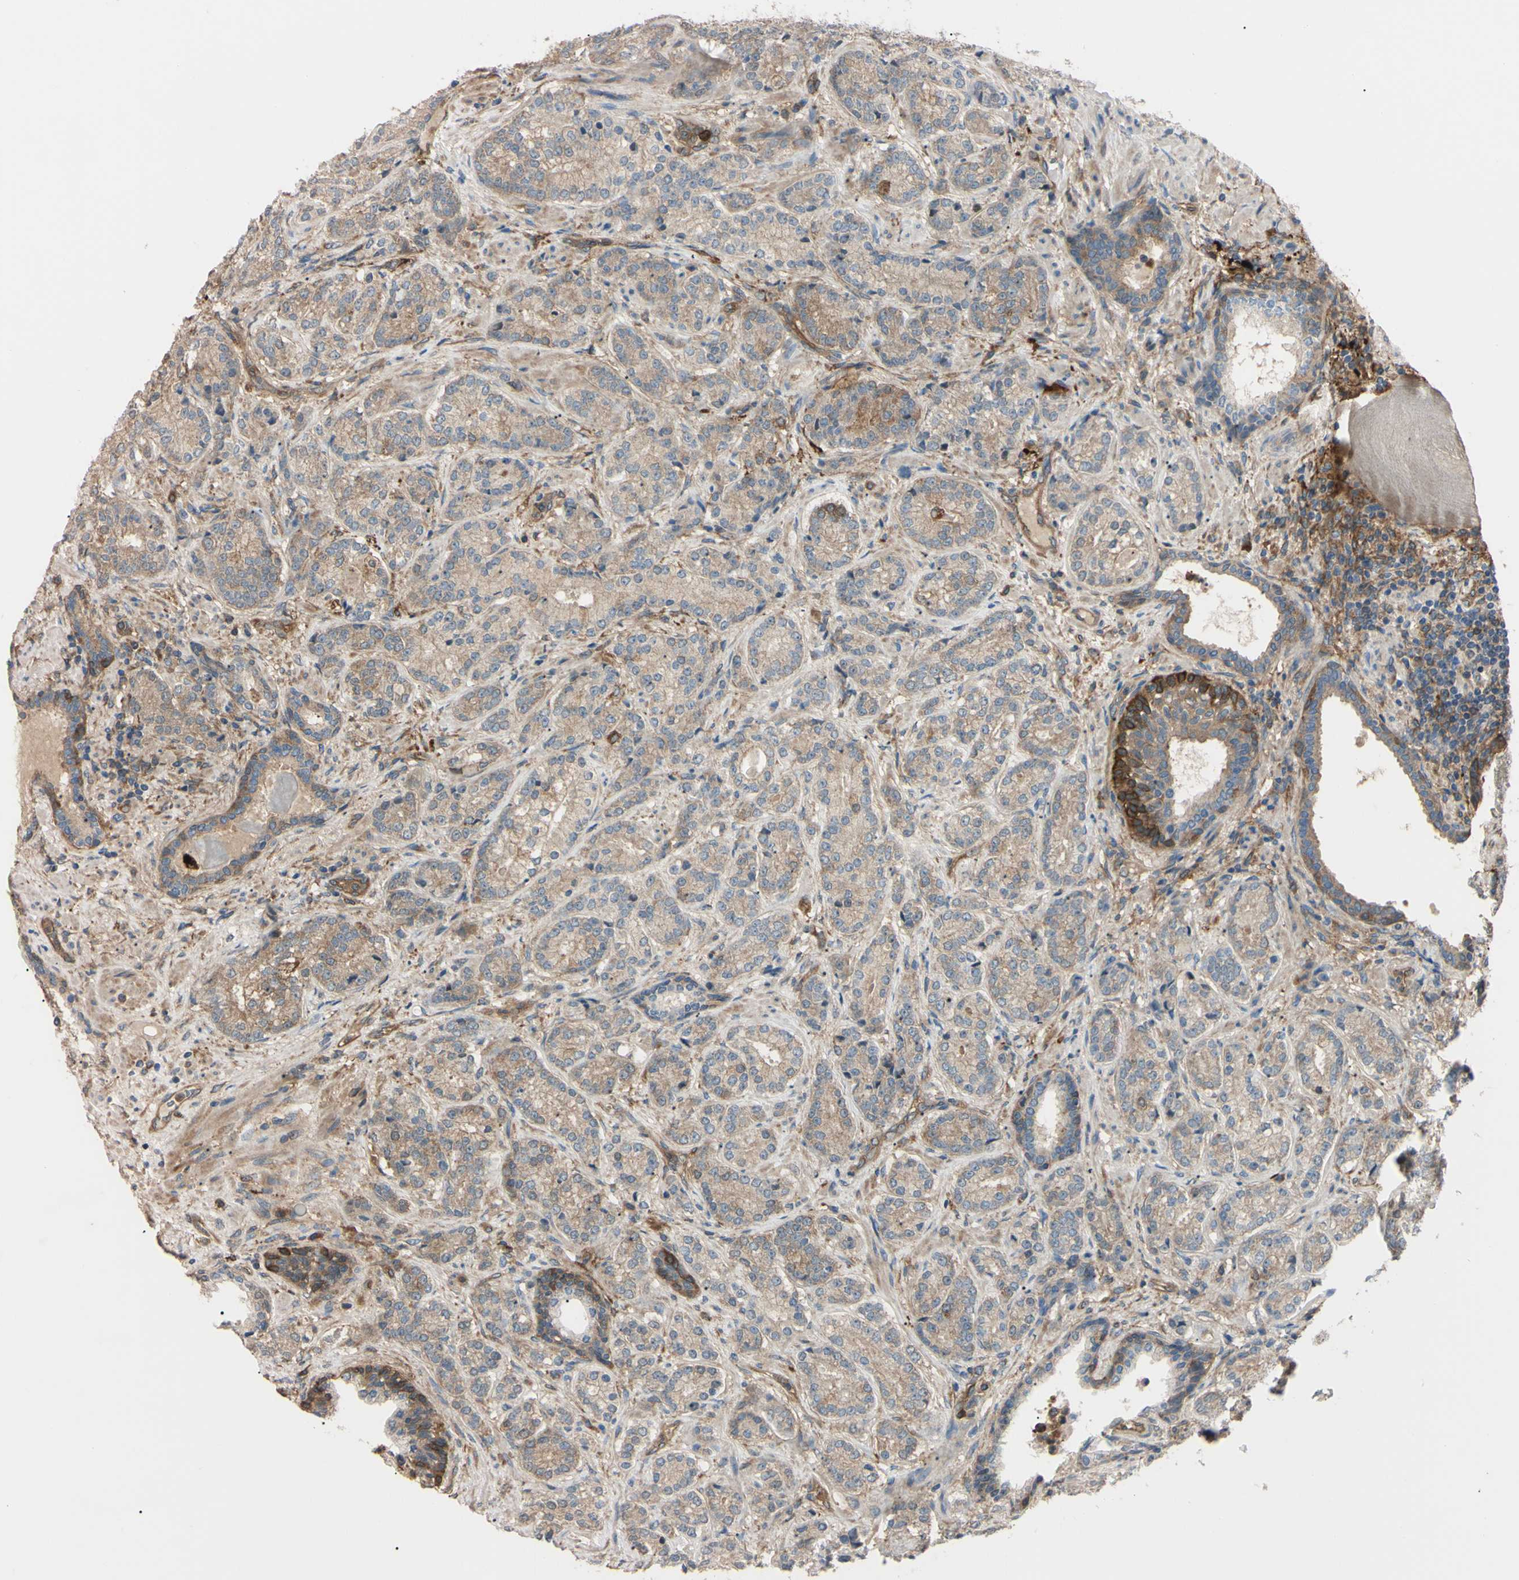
{"staining": {"intensity": "weak", "quantity": ">75%", "location": "cytoplasmic/membranous"}, "tissue": "prostate cancer", "cell_type": "Tumor cells", "image_type": "cancer", "snomed": [{"axis": "morphology", "description": "Adenocarcinoma, High grade"}, {"axis": "topography", "description": "Prostate"}], "caption": "Prostate cancer (high-grade adenocarcinoma) tissue displays weak cytoplasmic/membranous positivity in about >75% of tumor cells, visualized by immunohistochemistry.", "gene": "PTPN12", "patient": {"sex": "male", "age": 61}}